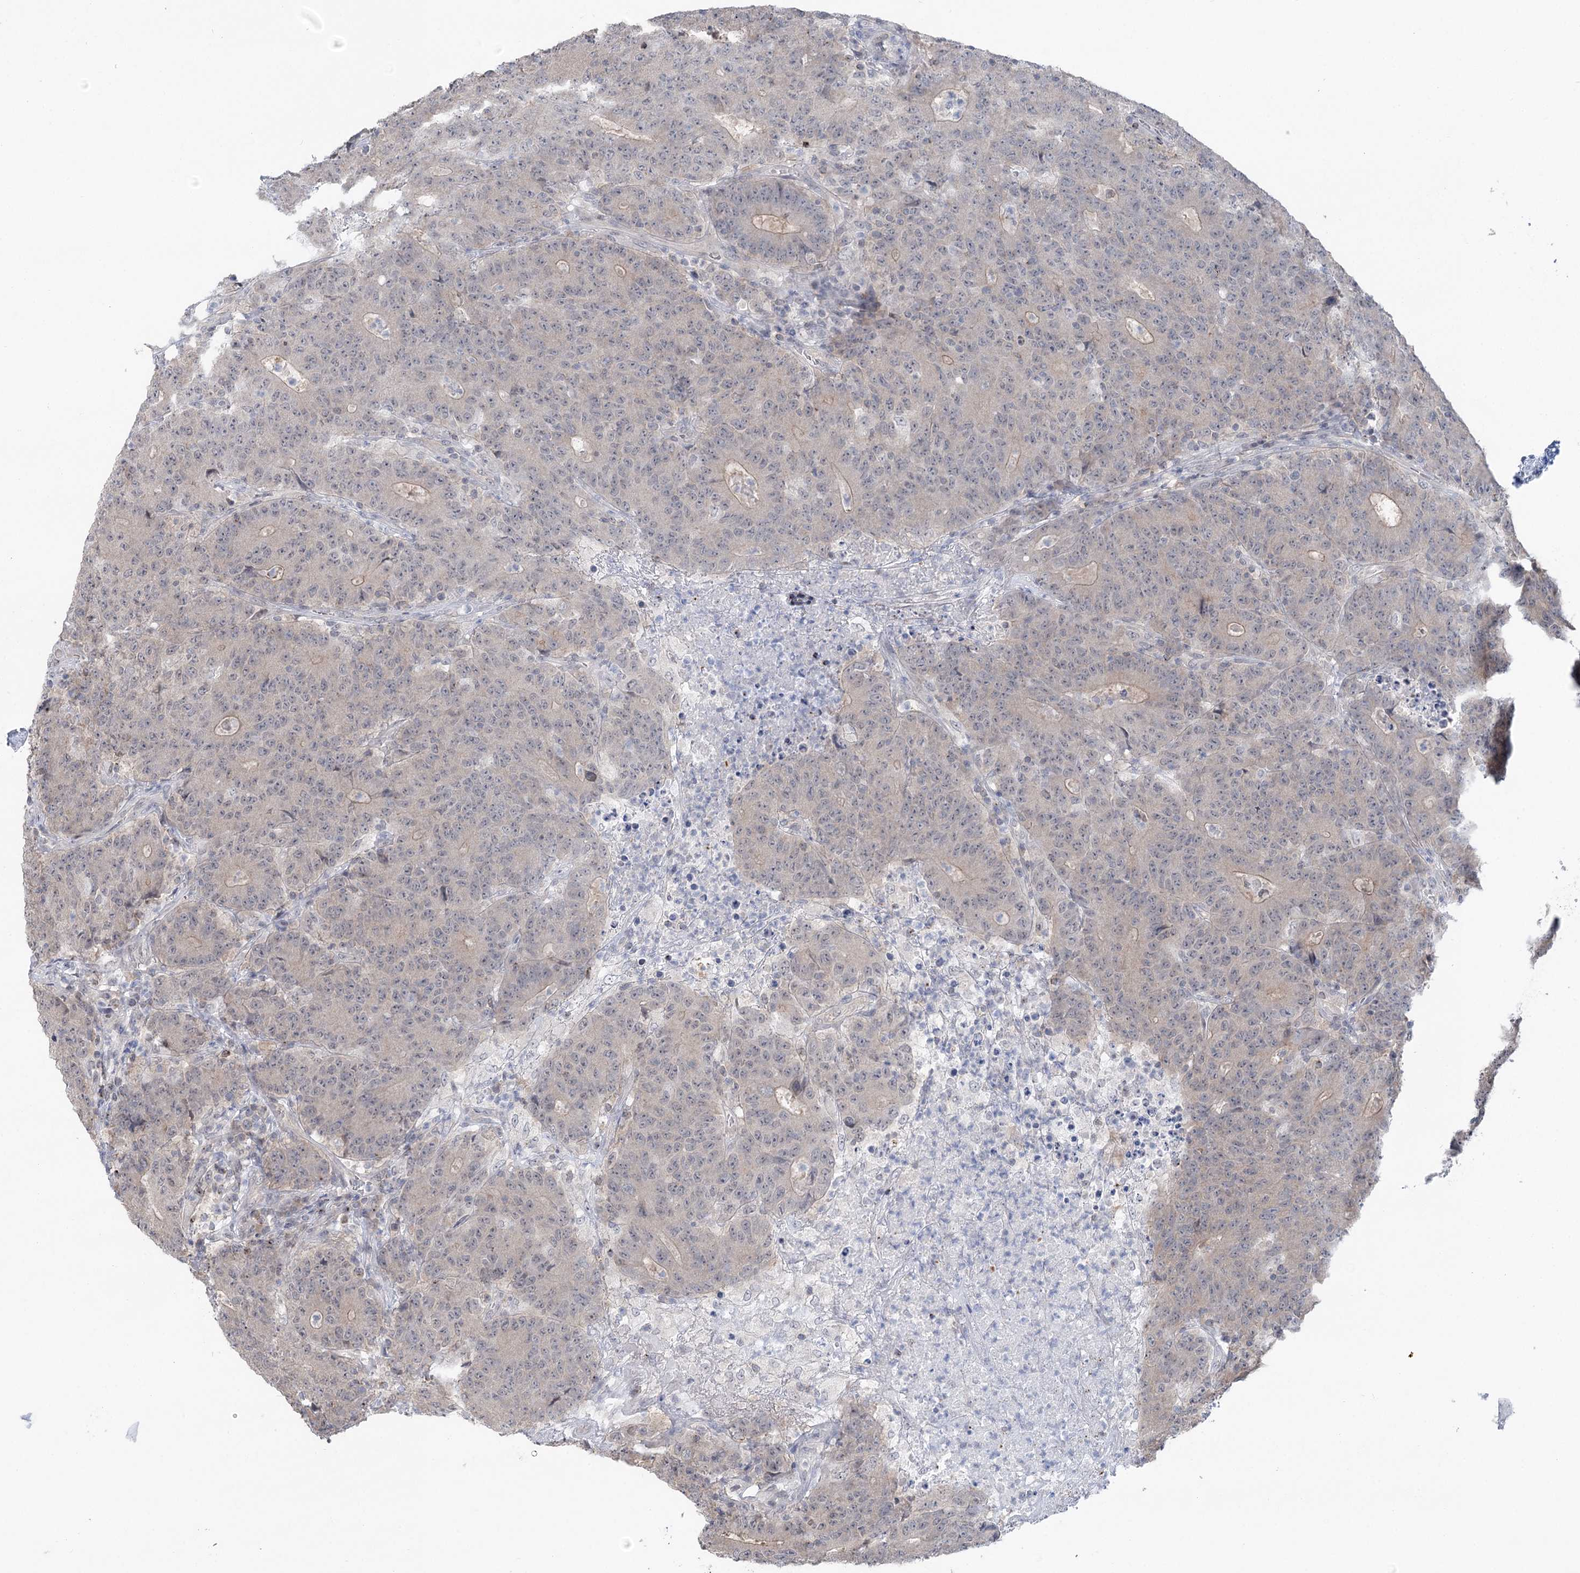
{"staining": {"intensity": "weak", "quantity": "<25%", "location": "cytoplasmic/membranous"}, "tissue": "colorectal cancer", "cell_type": "Tumor cells", "image_type": "cancer", "snomed": [{"axis": "morphology", "description": "Adenocarcinoma, NOS"}, {"axis": "topography", "description": "Colon"}], "caption": "The image displays no significant staining in tumor cells of colorectal cancer.", "gene": "CCSER2", "patient": {"sex": "female", "age": 75}}